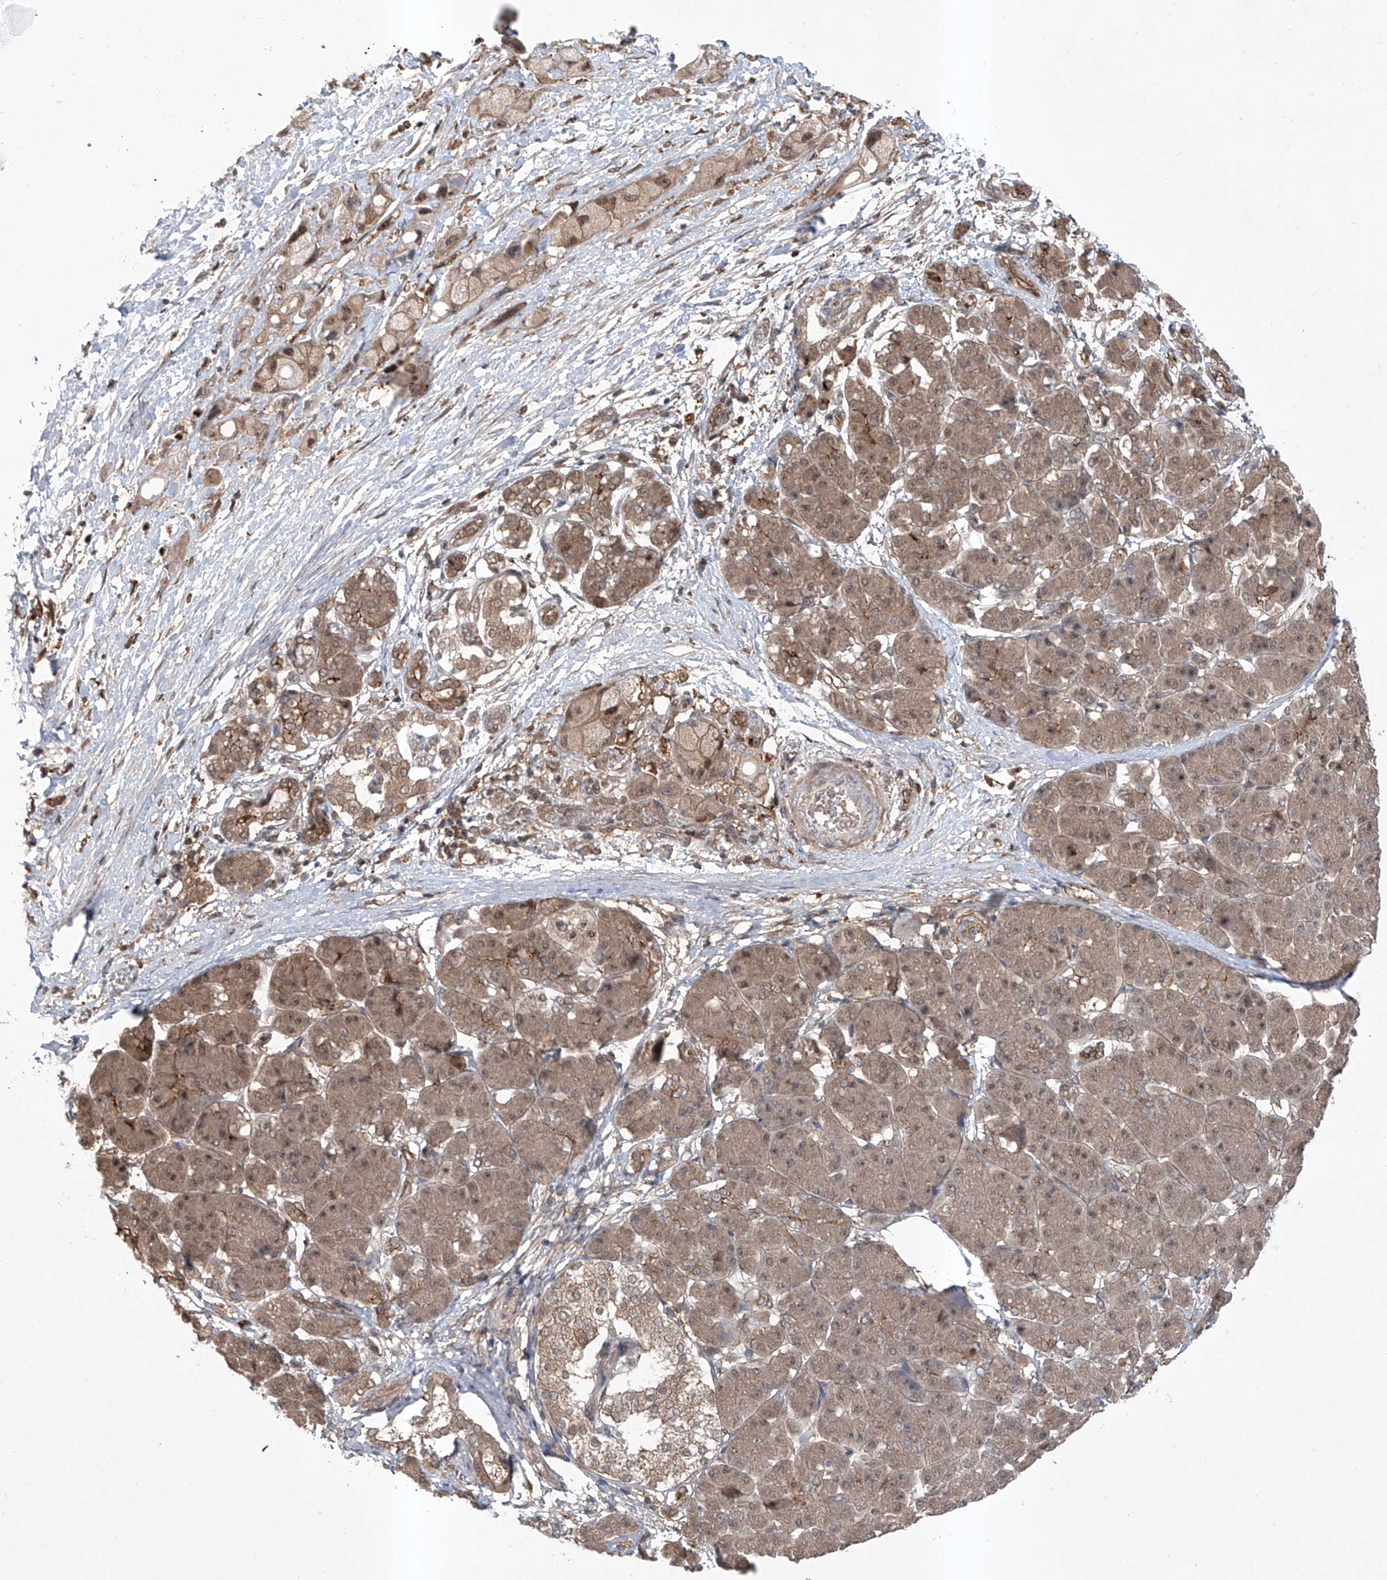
{"staining": {"intensity": "moderate", "quantity": ">75%", "location": "cytoplasmic/membranous,nuclear"}, "tissue": "pancreatic cancer", "cell_type": "Tumor cells", "image_type": "cancer", "snomed": [{"axis": "morphology", "description": "Normal tissue, NOS"}, {"axis": "morphology", "description": "Adenocarcinoma, NOS"}, {"axis": "topography", "description": "Pancreas"}], "caption": "Pancreatic cancer (adenocarcinoma) tissue exhibits moderate cytoplasmic/membranous and nuclear expression in approximately >75% of tumor cells", "gene": "HOXC8", "patient": {"sex": "female", "age": 68}}